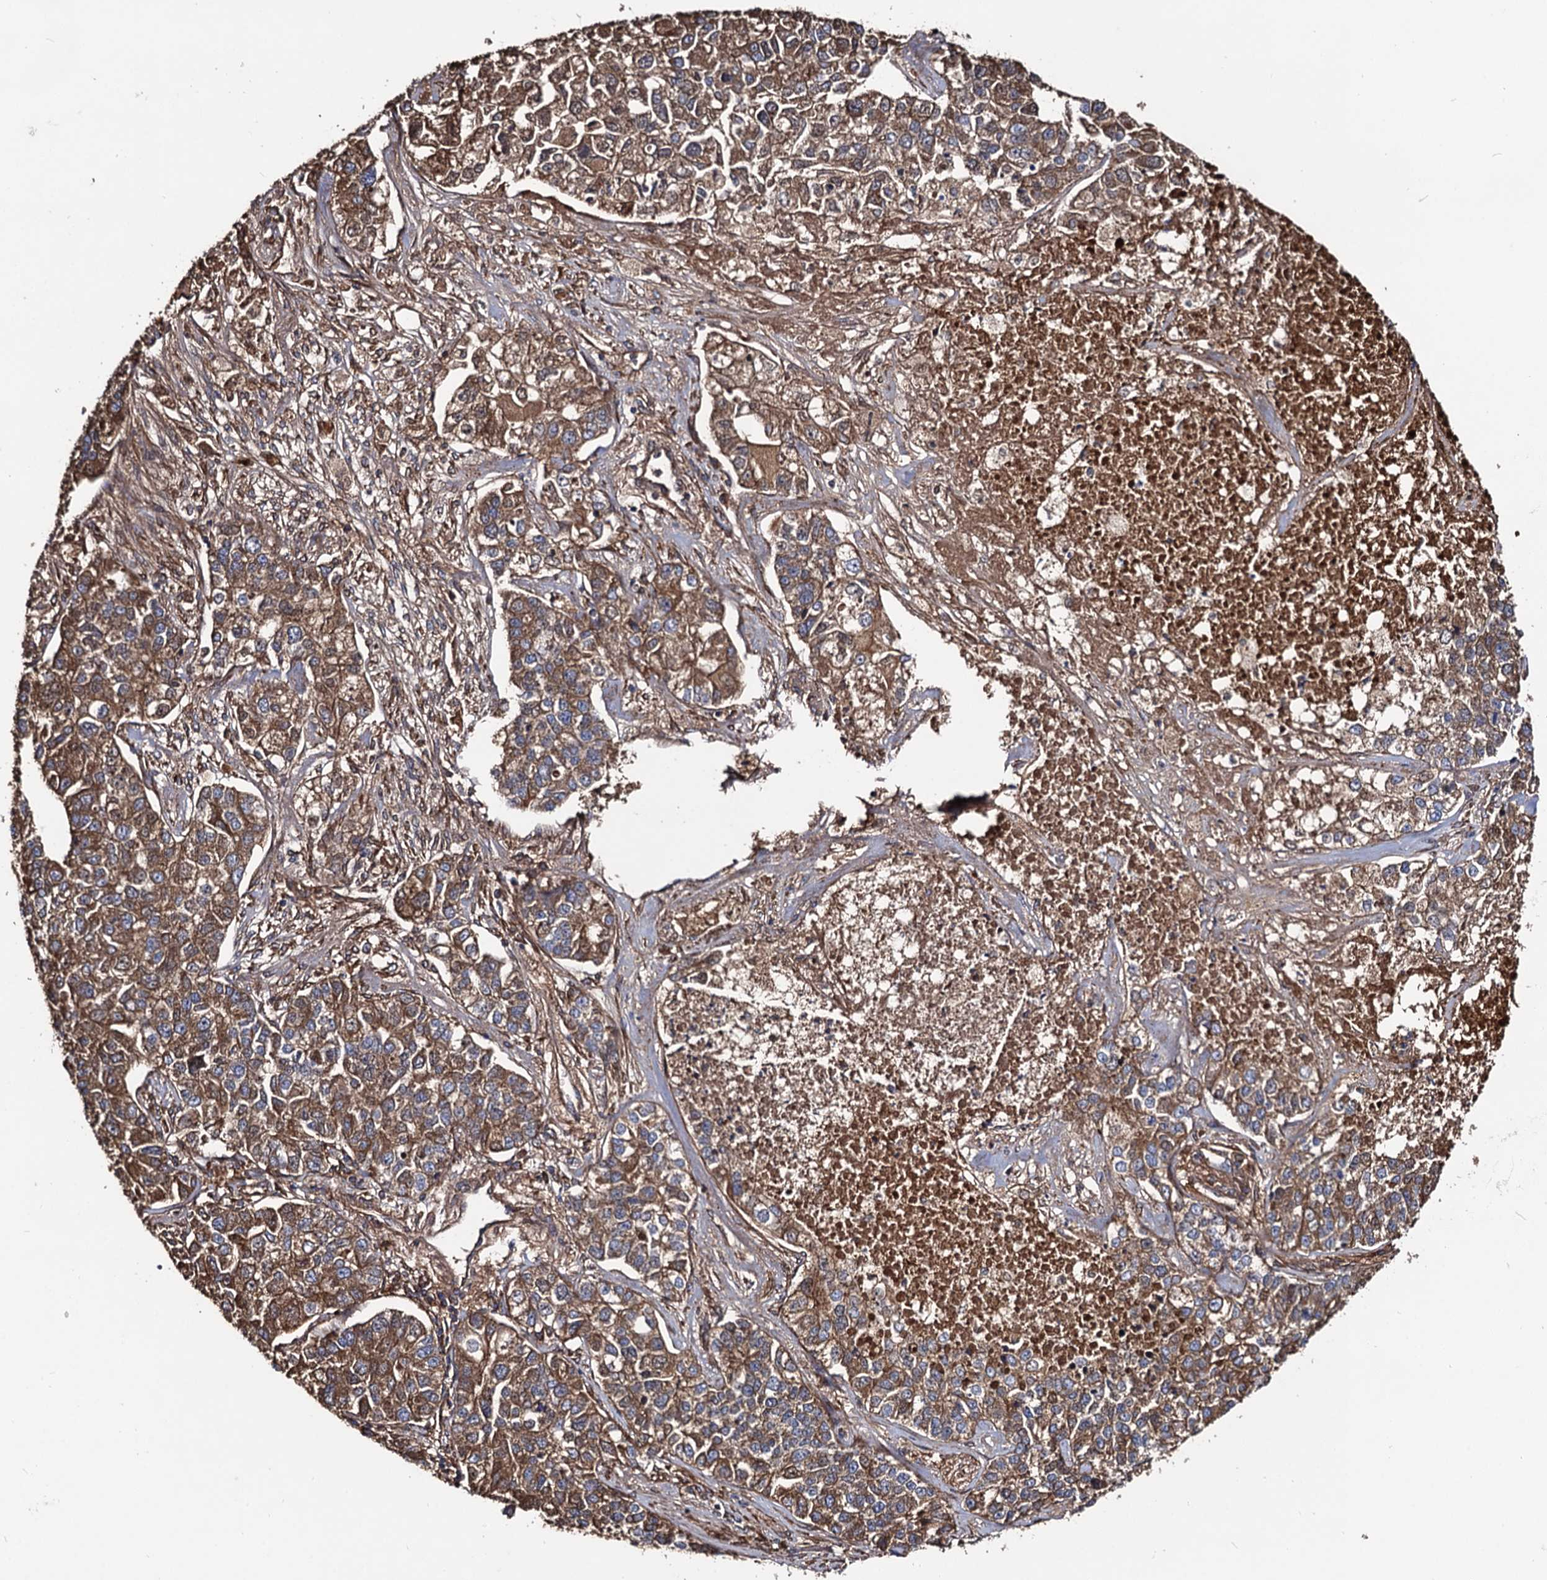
{"staining": {"intensity": "moderate", "quantity": ">75%", "location": "cytoplasmic/membranous"}, "tissue": "lung cancer", "cell_type": "Tumor cells", "image_type": "cancer", "snomed": [{"axis": "morphology", "description": "Adenocarcinoma, NOS"}, {"axis": "topography", "description": "Lung"}], "caption": "Lung adenocarcinoma was stained to show a protein in brown. There is medium levels of moderate cytoplasmic/membranous positivity in about >75% of tumor cells. (Brightfield microscopy of DAB IHC at high magnification).", "gene": "CIP2A", "patient": {"sex": "male", "age": 49}}